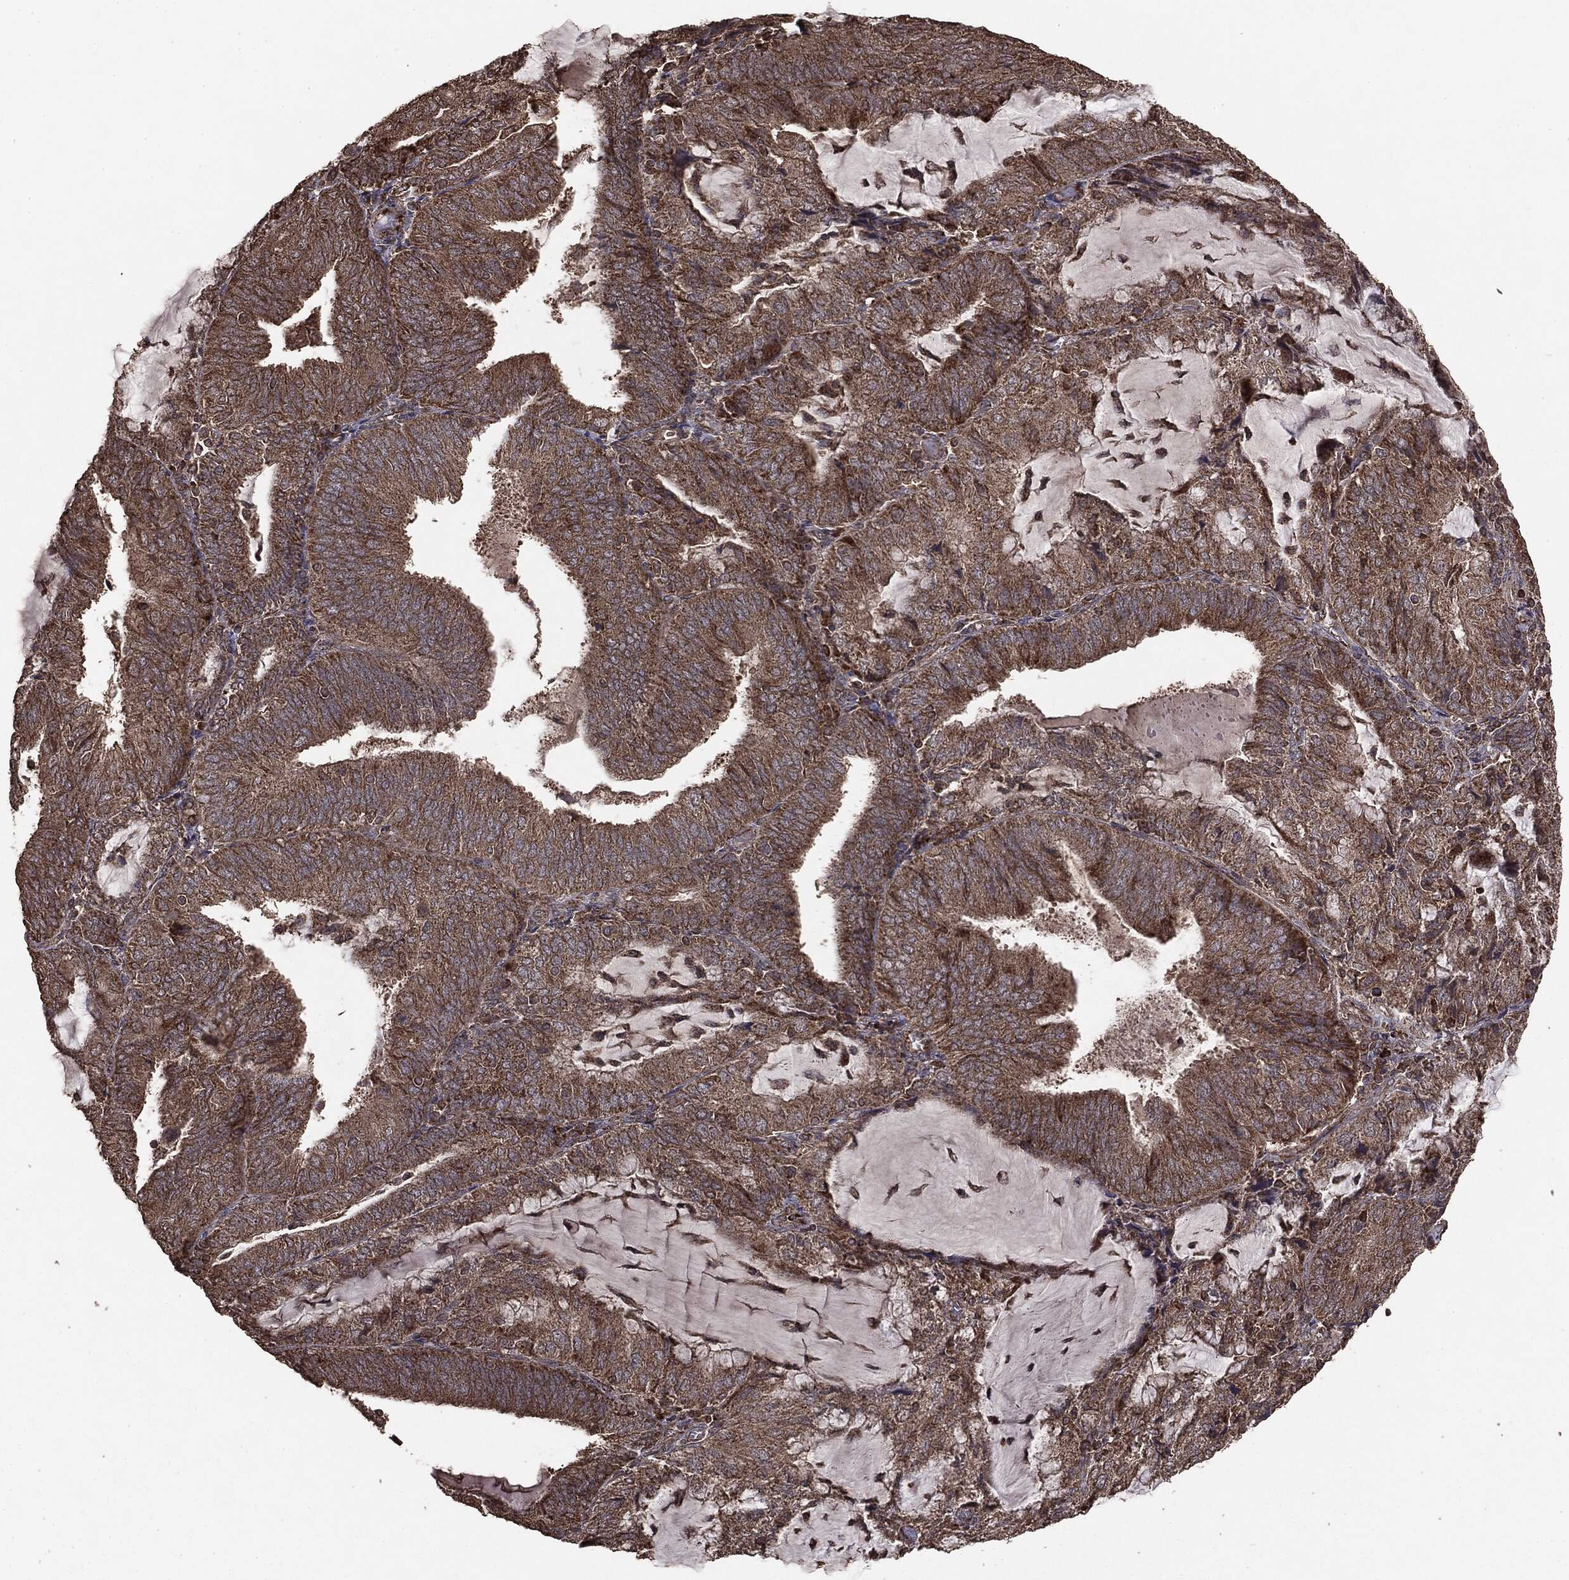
{"staining": {"intensity": "moderate", "quantity": ">75%", "location": "cytoplasmic/membranous"}, "tissue": "endometrial cancer", "cell_type": "Tumor cells", "image_type": "cancer", "snomed": [{"axis": "morphology", "description": "Adenocarcinoma, NOS"}, {"axis": "topography", "description": "Endometrium"}], "caption": "Endometrial cancer stained with immunohistochemistry reveals moderate cytoplasmic/membranous expression in approximately >75% of tumor cells.", "gene": "MTOR", "patient": {"sex": "female", "age": 81}}